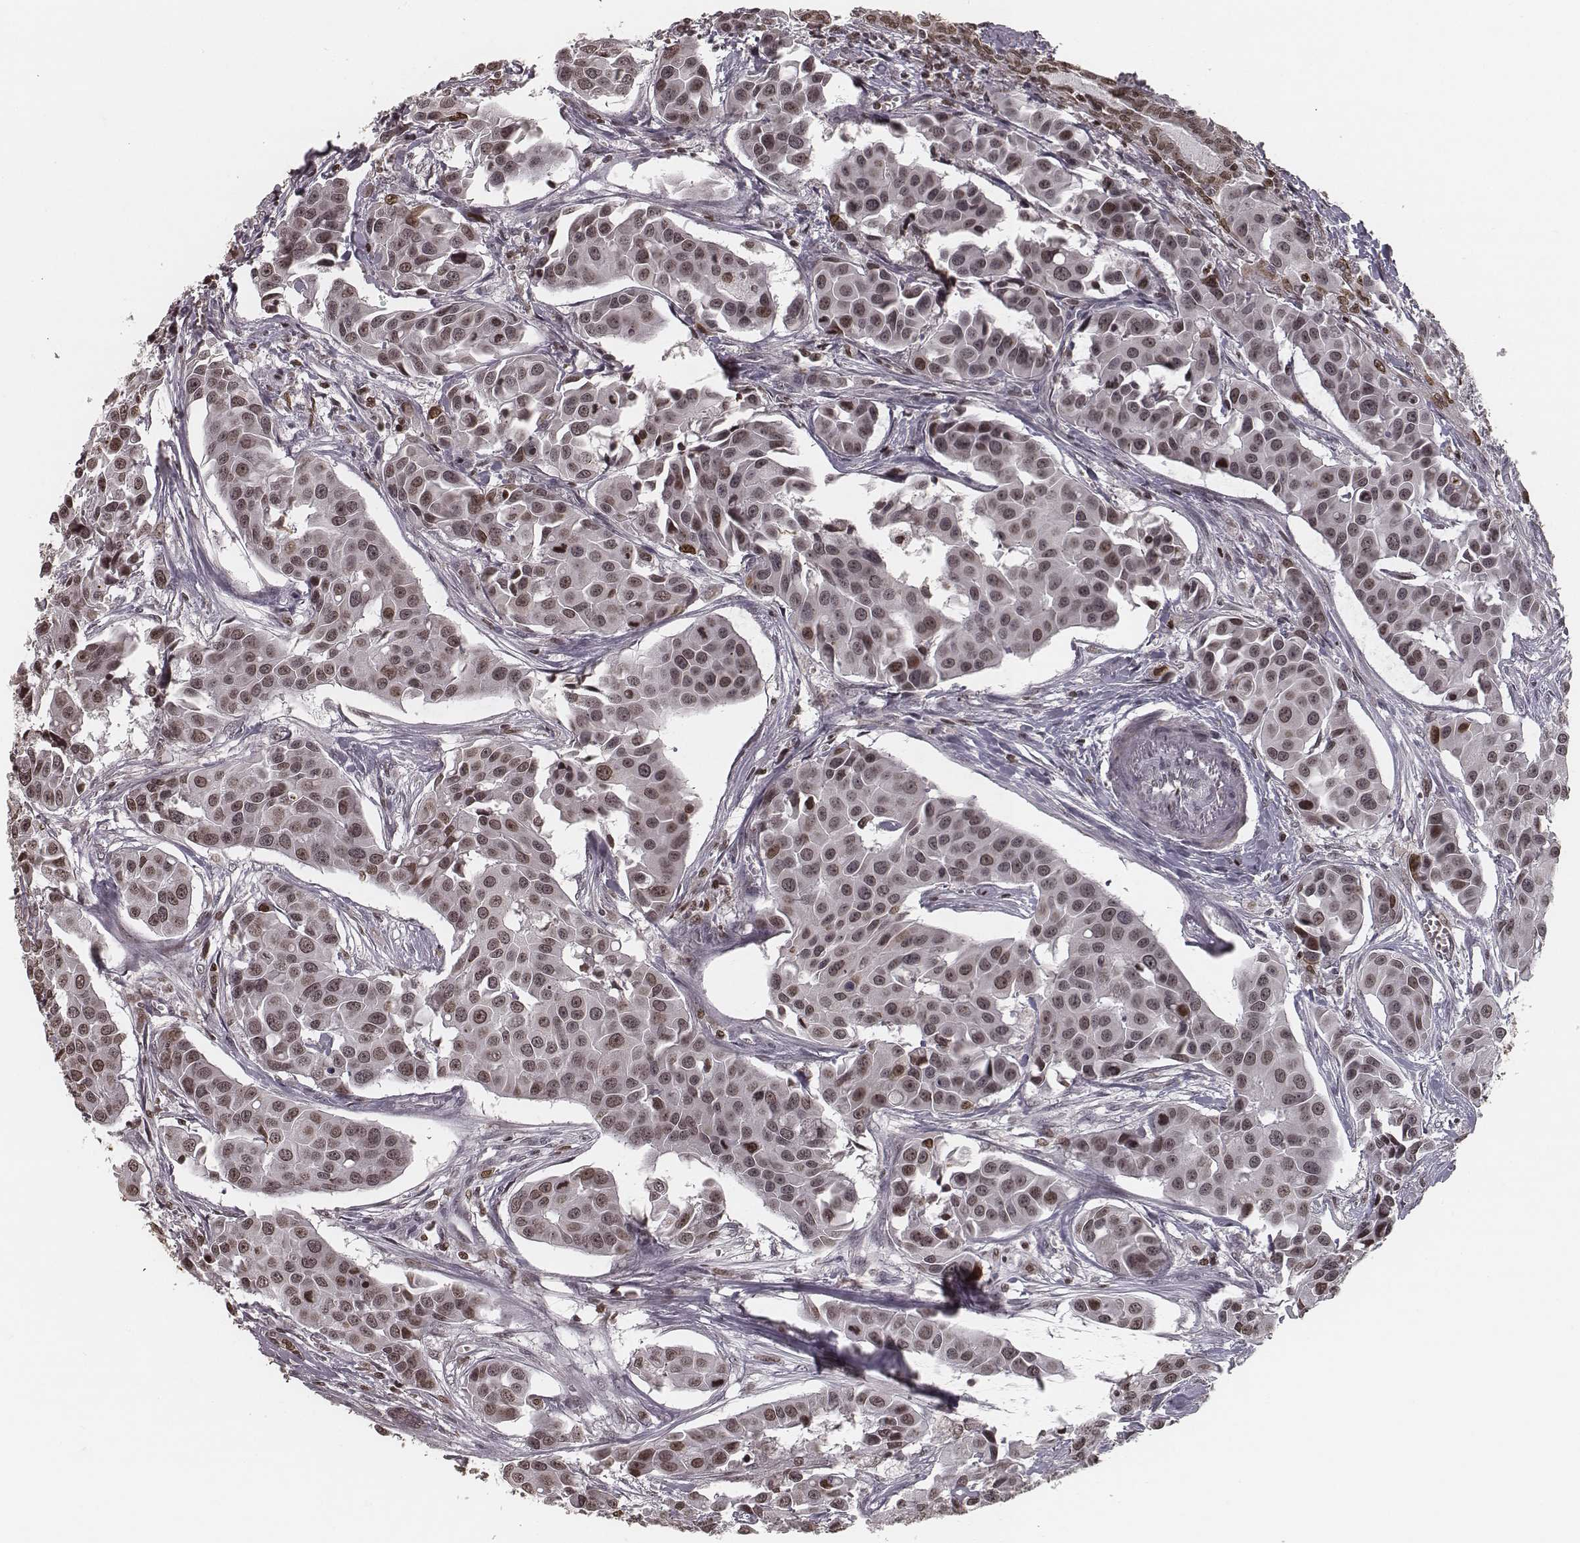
{"staining": {"intensity": "weak", "quantity": ">75%", "location": "nuclear"}, "tissue": "head and neck cancer", "cell_type": "Tumor cells", "image_type": "cancer", "snomed": [{"axis": "morphology", "description": "Adenocarcinoma, NOS"}, {"axis": "topography", "description": "Head-Neck"}], "caption": "The immunohistochemical stain labels weak nuclear staining in tumor cells of head and neck cancer (adenocarcinoma) tissue. (Stains: DAB in brown, nuclei in blue, Microscopy: brightfield microscopy at high magnification).", "gene": "HMGA2", "patient": {"sex": "male", "age": 76}}